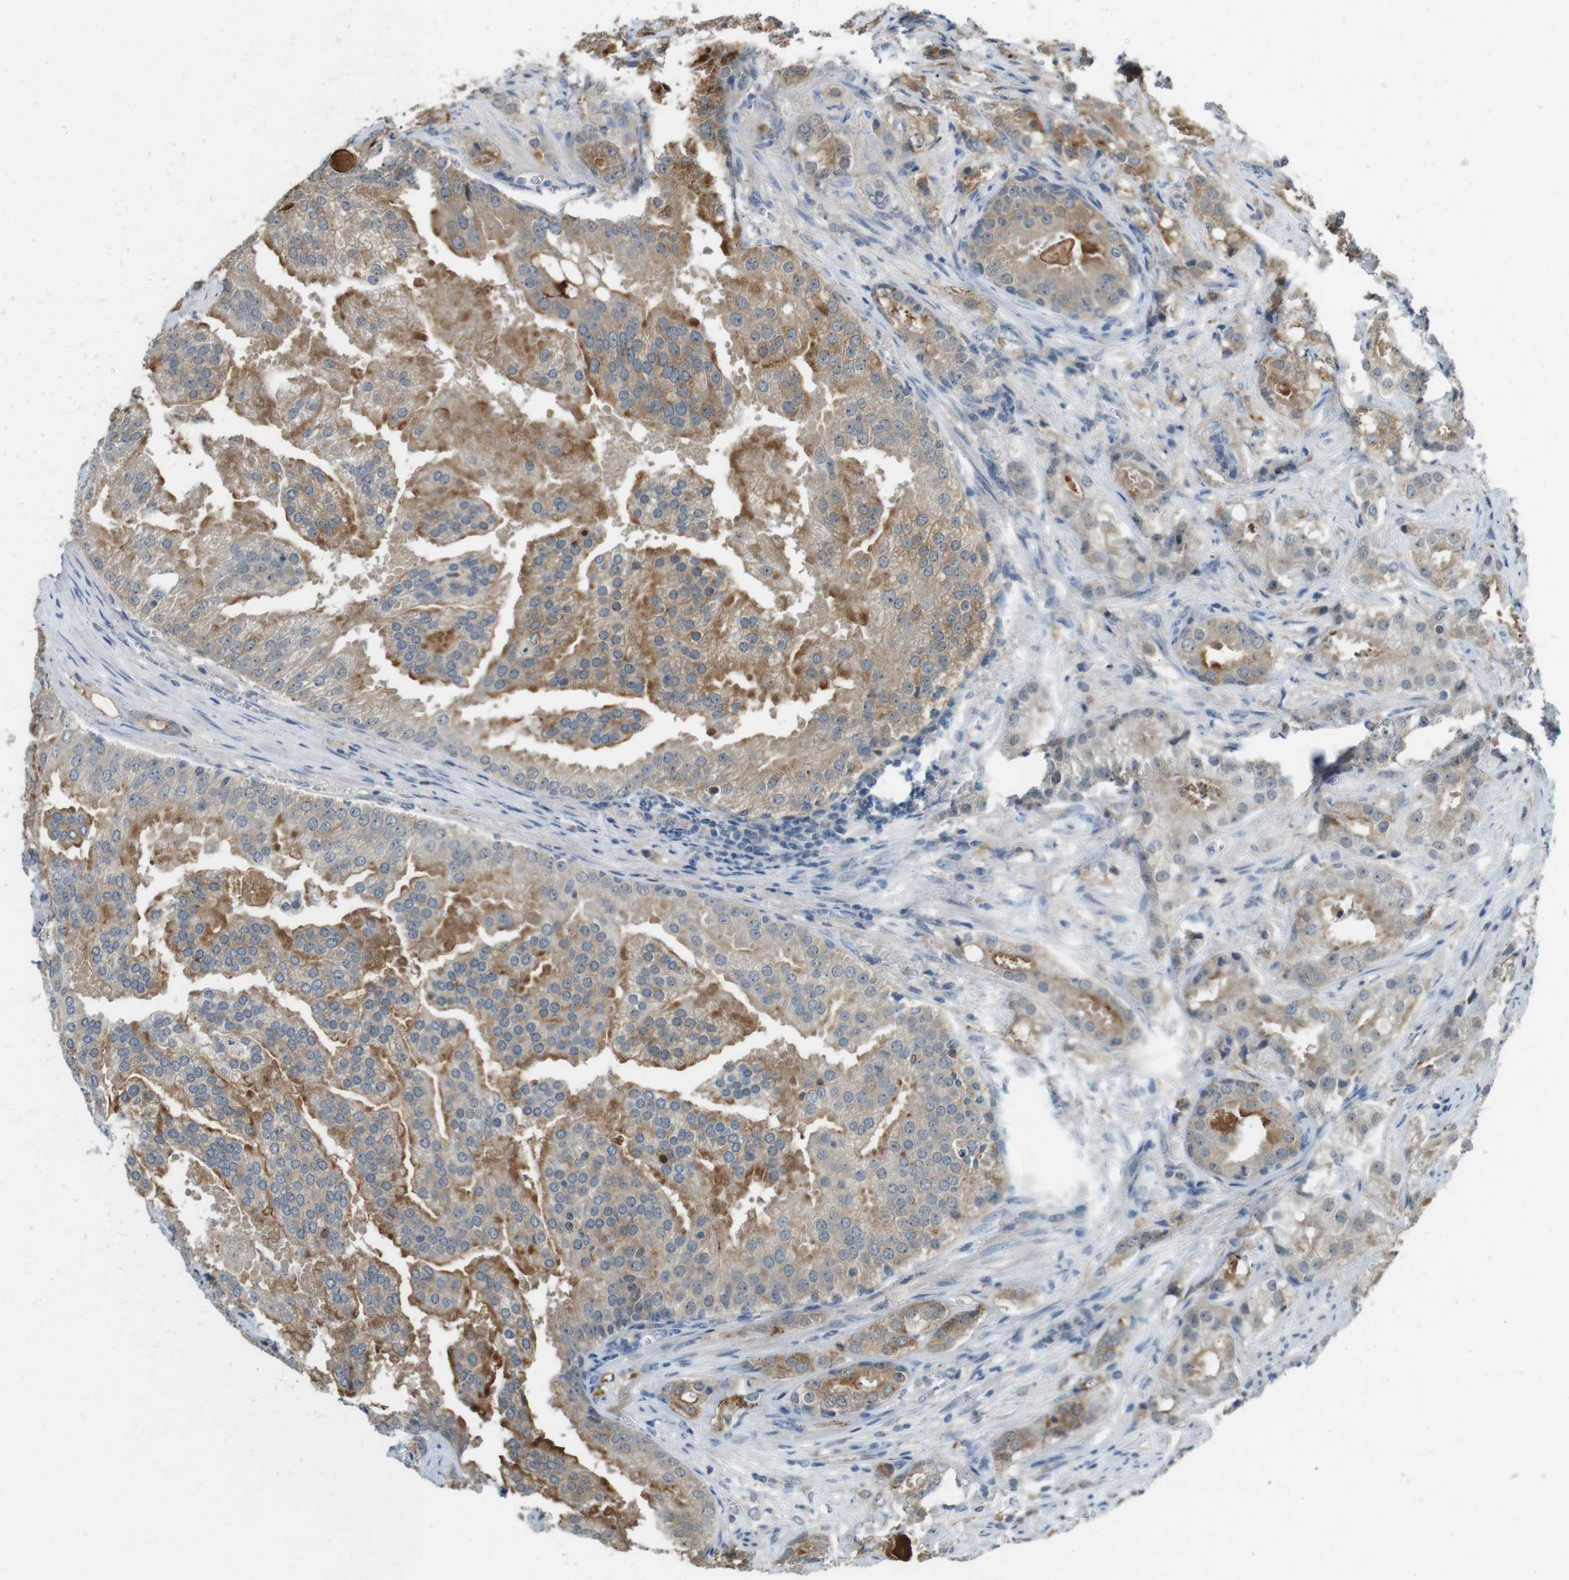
{"staining": {"intensity": "moderate", "quantity": "25%-75%", "location": "cytoplasmic/membranous"}, "tissue": "prostate cancer", "cell_type": "Tumor cells", "image_type": "cancer", "snomed": [{"axis": "morphology", "description": "Adenocarcinoma, High grade"}, {"axis": "topography", "description": "Prostate"}], "caption": "Protein staining exhibits moderate cytoplasmic/membranous positivity in approximately 25%-75% of tumor cells in prostate cancer (adenocarcinoma (high-grade)). The staining was performed using DAB (3,3'-diaminobenzidine), with brown indicating positive protein expression. Nuclei are stained blue with hematoxylin.", "gene": "CDK14", "patient": {"sex": "male", "age": 64}}